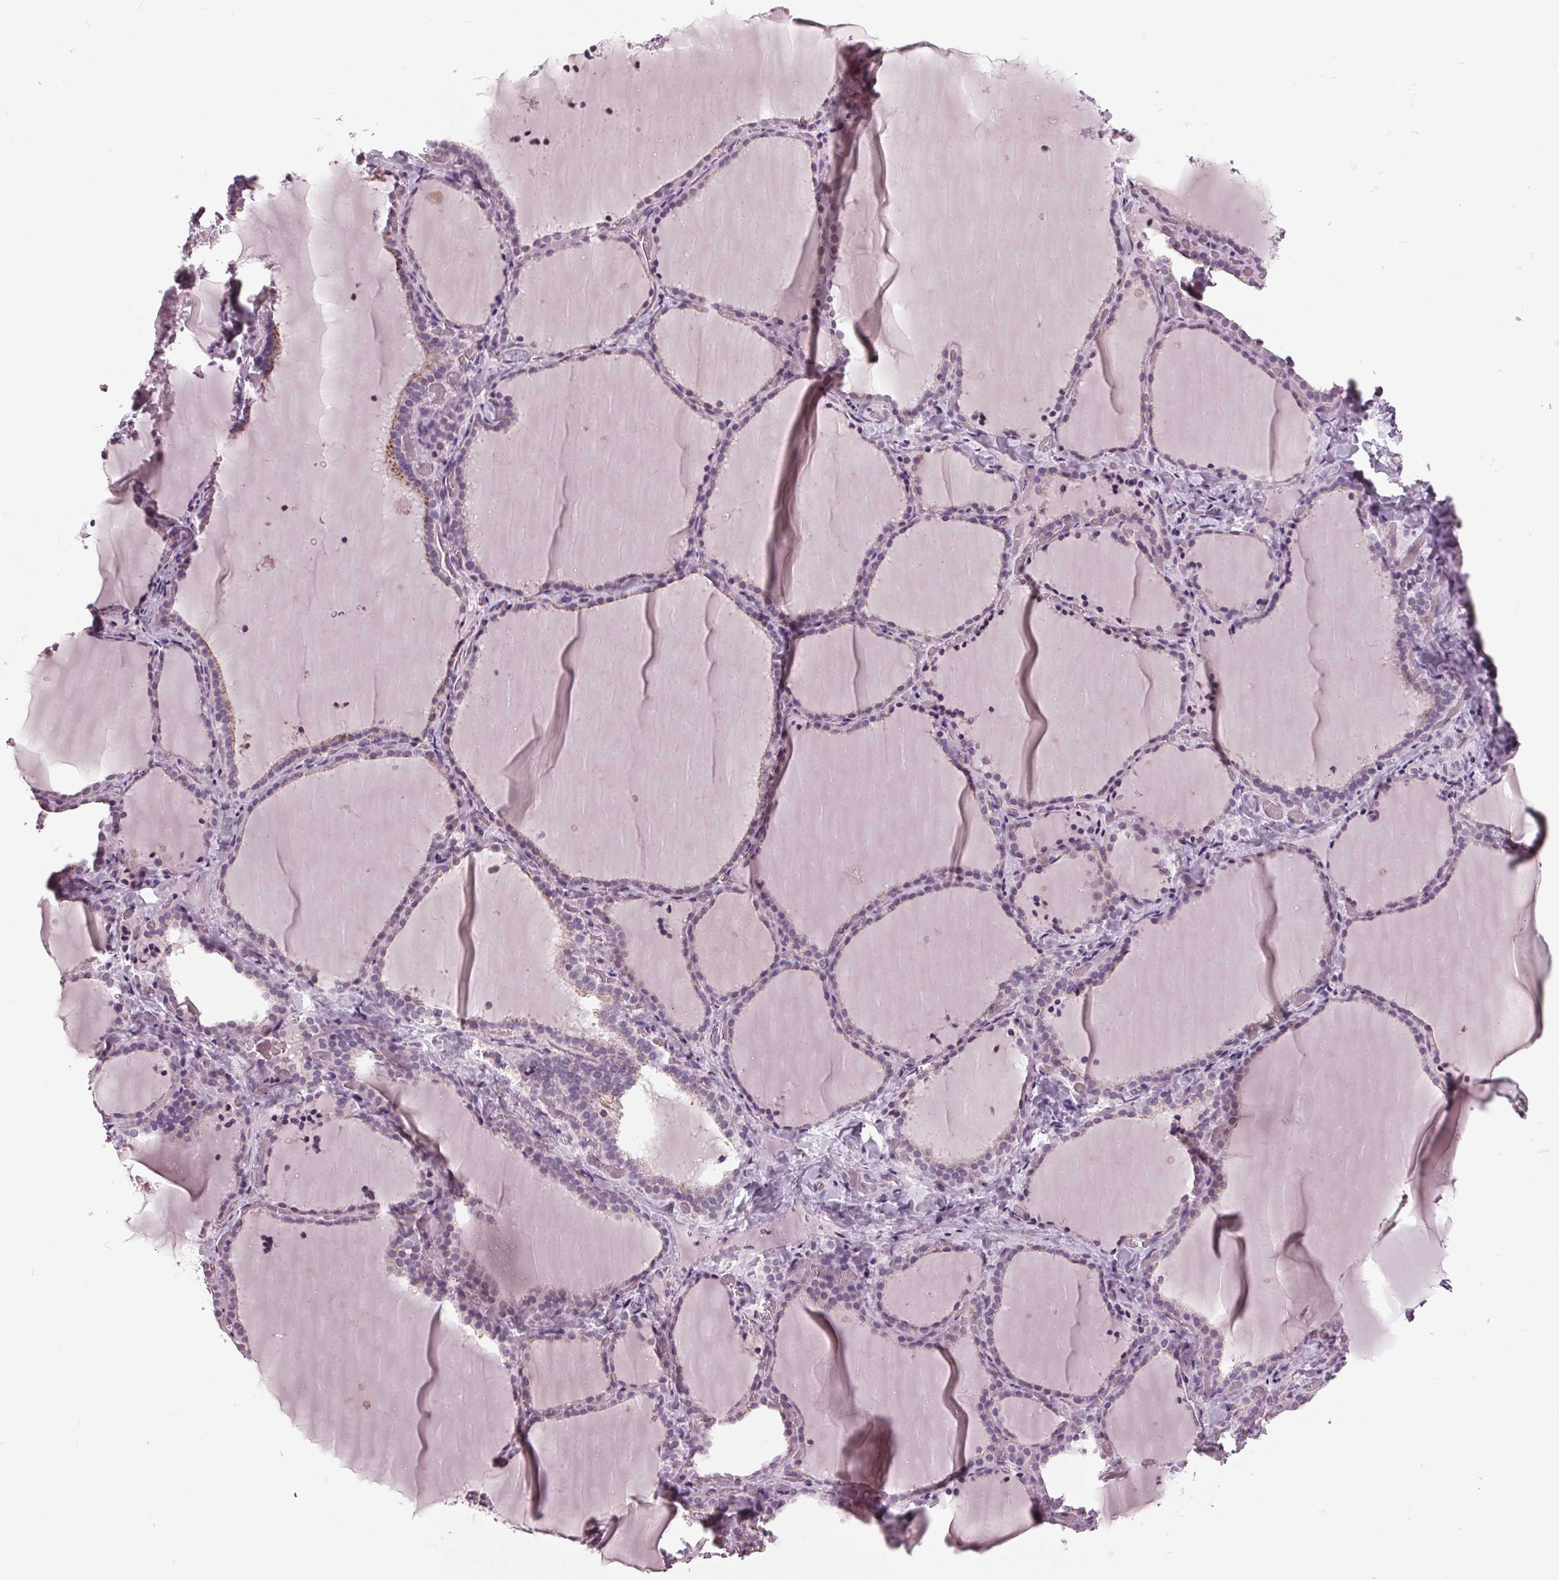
{"staining": {"intensity": "negative", "quantity": "none", "location": "none"}, "tissue": "thyroid gland", "cell_type": "Glandular cells", "image_type": "normal", "snomed": [{"axis": "morphology", "description": "Normal tissue, NOS"}, {"axis": "topography", "description": "Thyroid gland"}], "caption": "Glandular cells are negative for brown protein staining in normal thyroid gland. Brightfield microscopy of immunohistochemistry stained with DAB (3,3'-diaminobenzidine) (brown) and hematoxylin (blue), captured at high magnification.", "gene": "SLC9A4", "patient": {"sex": "female", "age": 22}}